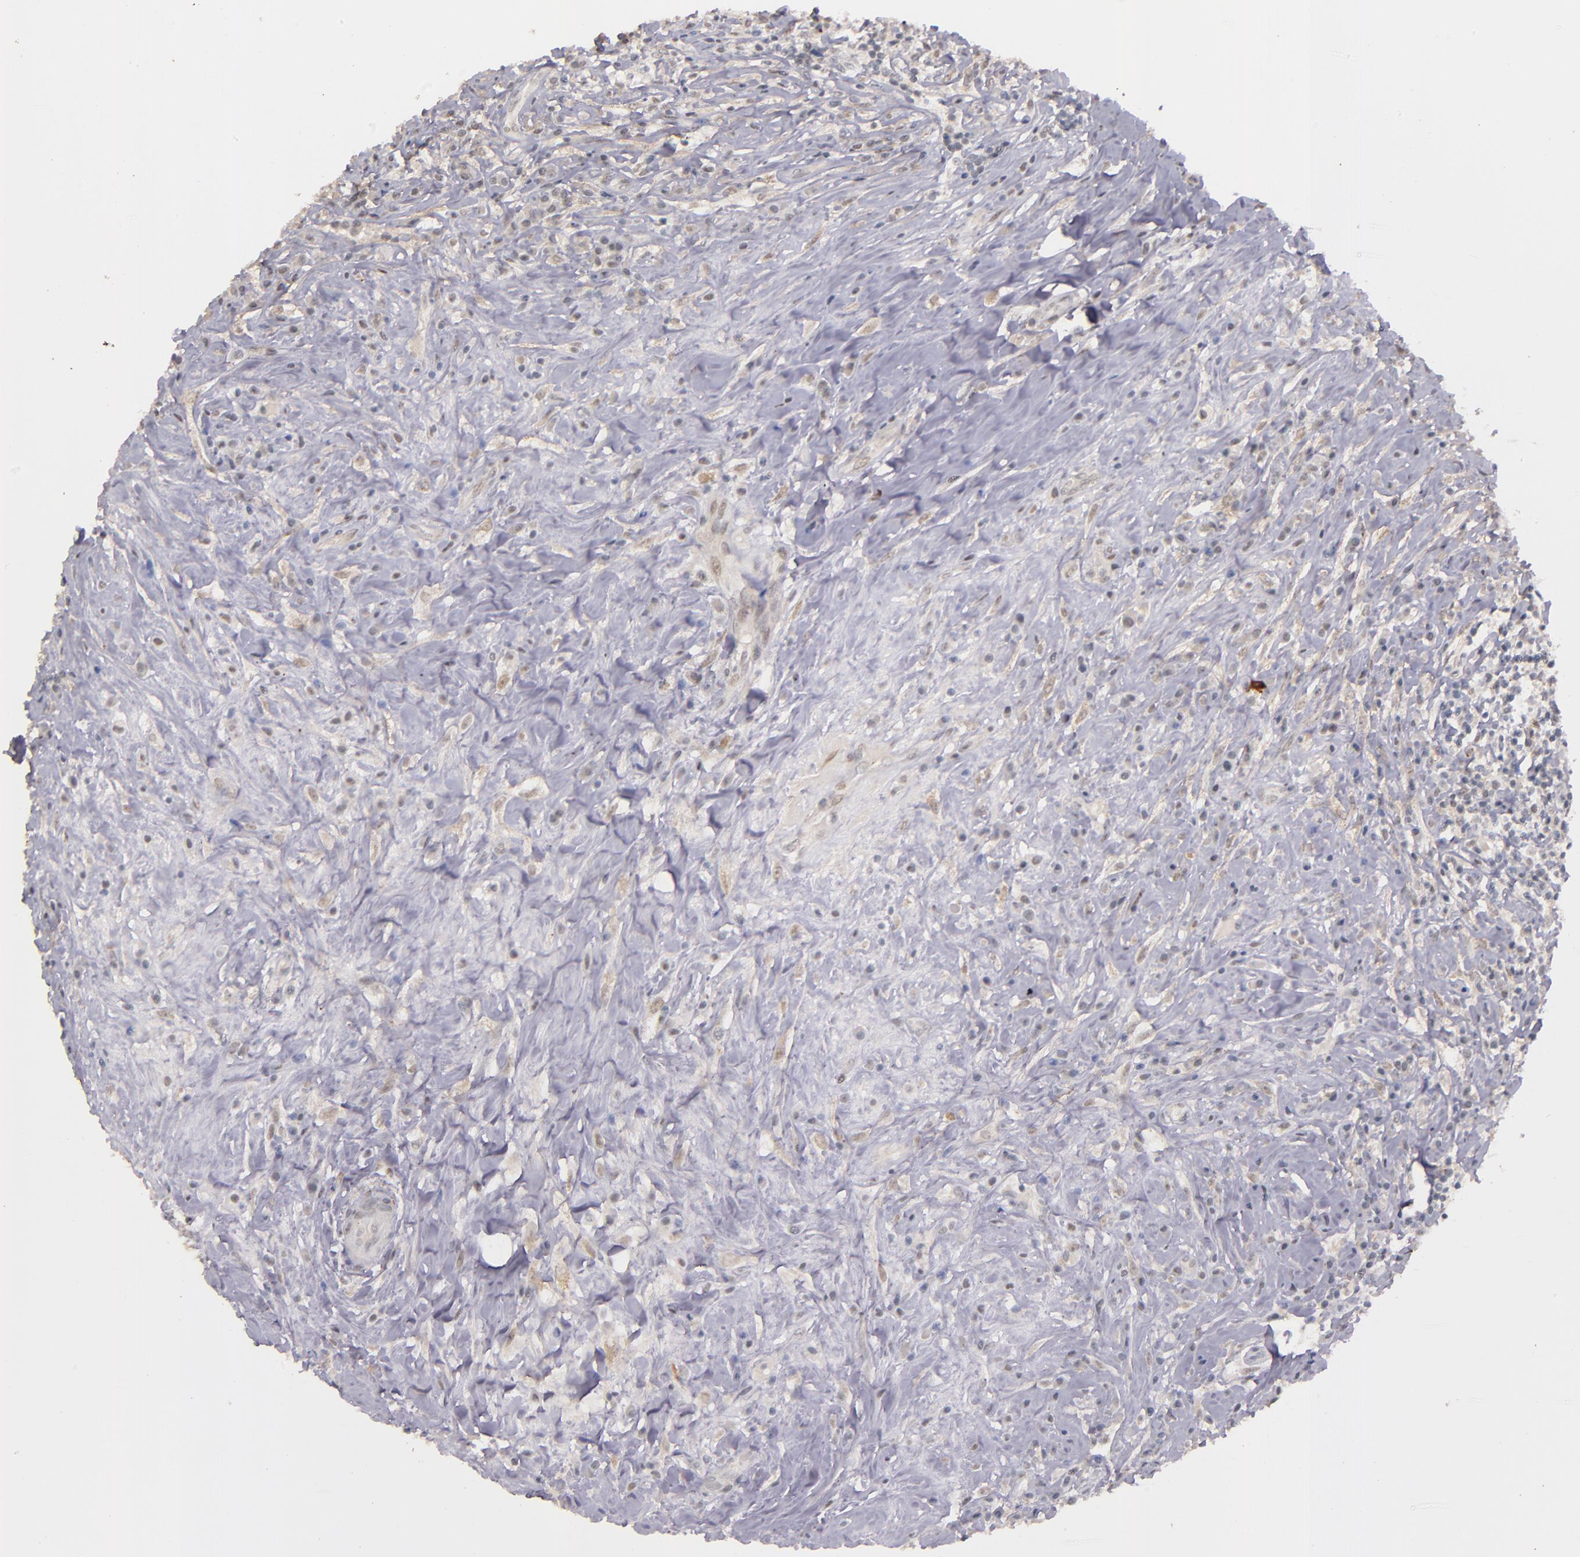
{"staining": {"intensity": "weak", "quantity": "25%-75%", "location": "cytoplasmic/membranous"}, "tissue": "lymphoma", "cell_type": "Tumor cells", "image_type": "cancer", "snomed": [{"axis": "morphology", "description": "Hodgkin's disease, NOS"}, {"axis": "topography", "description": "Lymph node"}], "caption": "Hodgkin's disease stained with DAB (3,3'-diaminobenzidine) IHC reveals low levels of weak cytoplasmic/membranous positivity in approximately 25%-75% of tumor cells.", "gene": "SYP", "patient": {"sex": "female", "age": 25}}